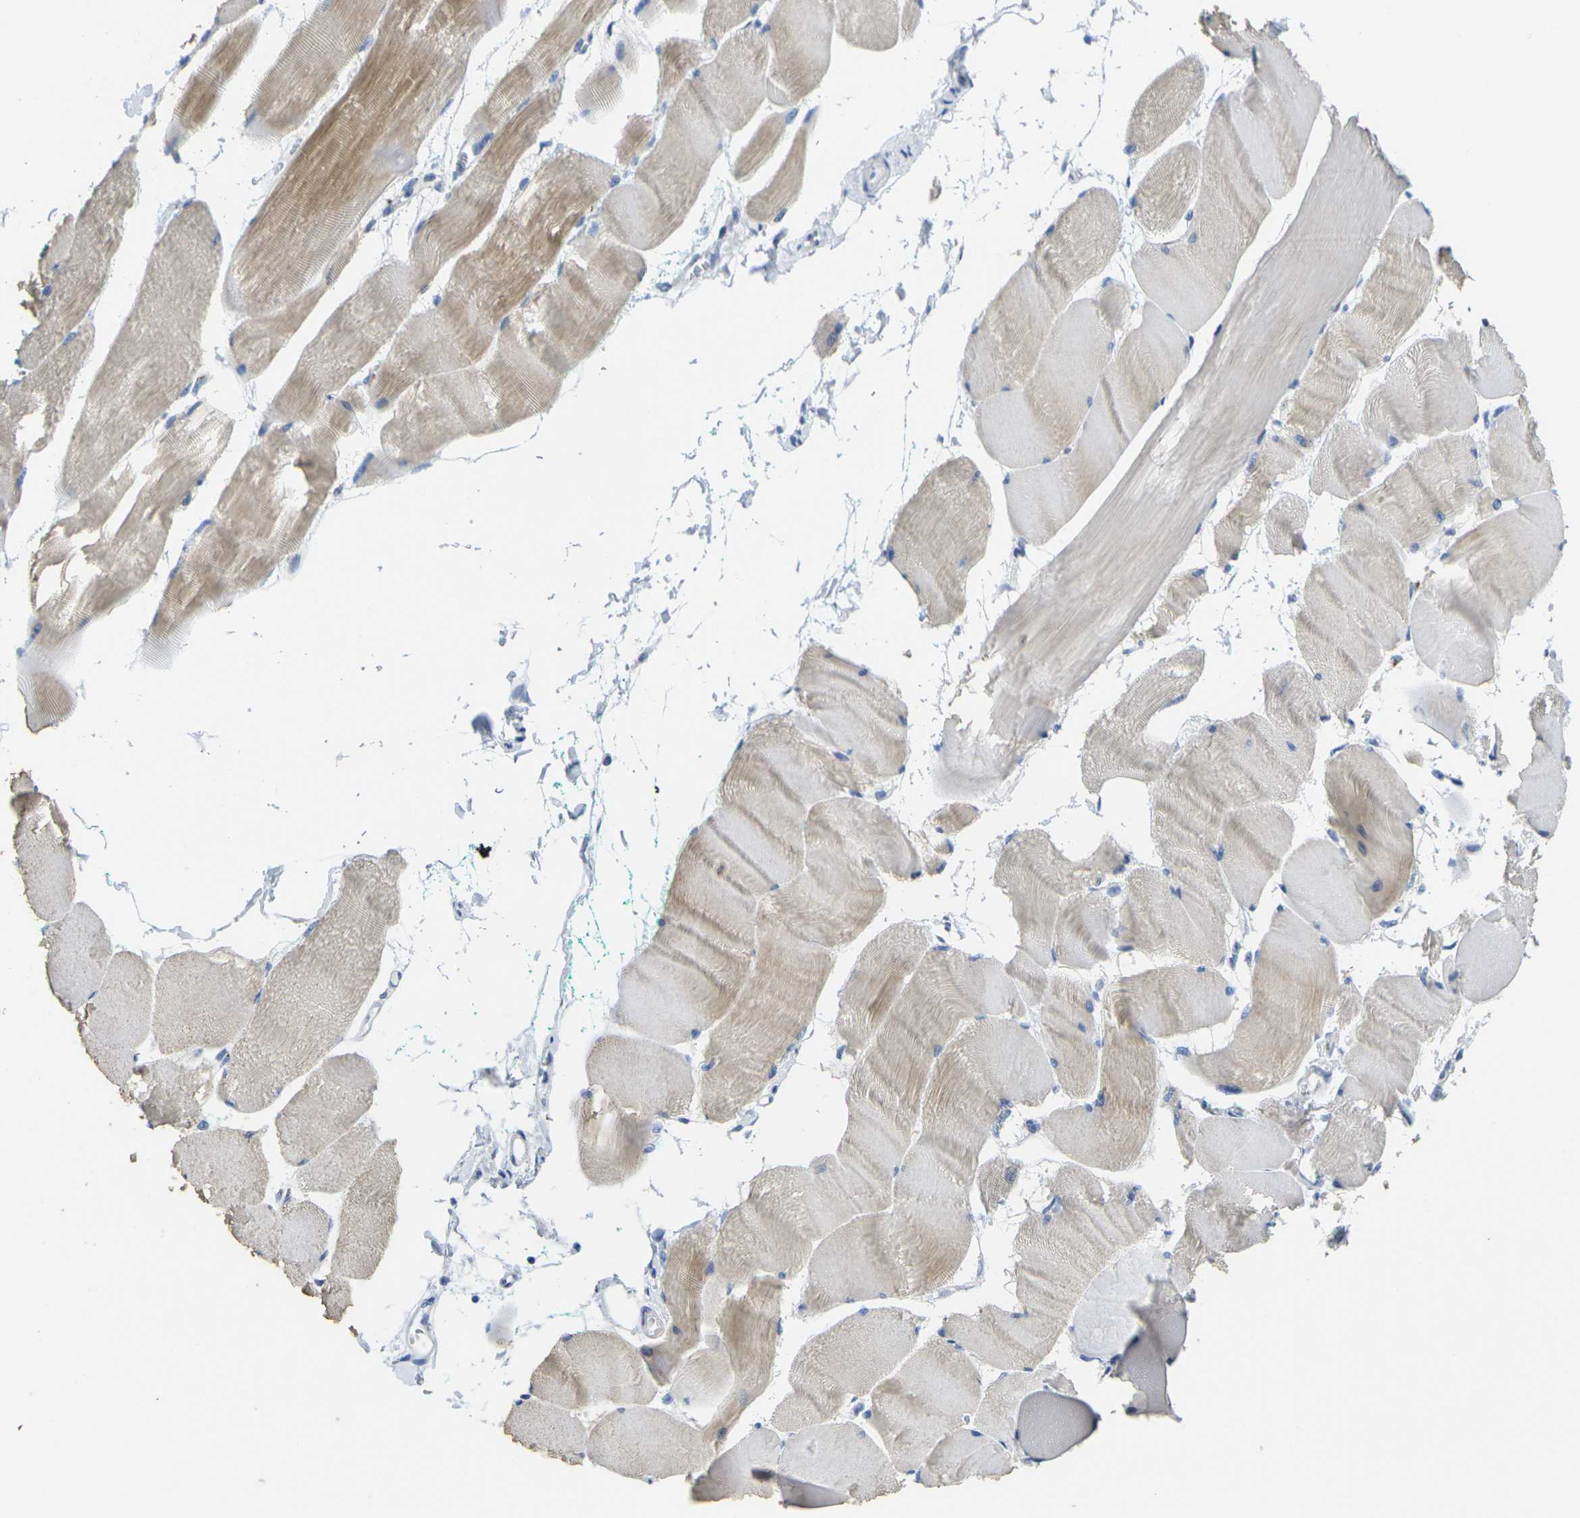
{"staining": {"intensity": "moderate", "quantity": "25%-75%", "location": "cytoplasmic/membranous"}, "tissue": "skeletal muscle", "cell_type": "Myocytes", "image_type": "normal", "snomed": [{"axis": "morphology", "description": "Normal tissue, NOS"}, {"axis": "morphology", "description": "Squamous cell carcinoma, NOS"}, {"axis": "topography", "description": "Skeletal muscle"}], "caption": "IHC (DAB (3,3'-diaminobenzidine)) staining of benign human skeletal muscle reveals moderate cytoplasmic/membranous protein expression in about 25%-75% of myocytes.", "gene": "CRK", "patient": {"sex": "male", "age": 51}}